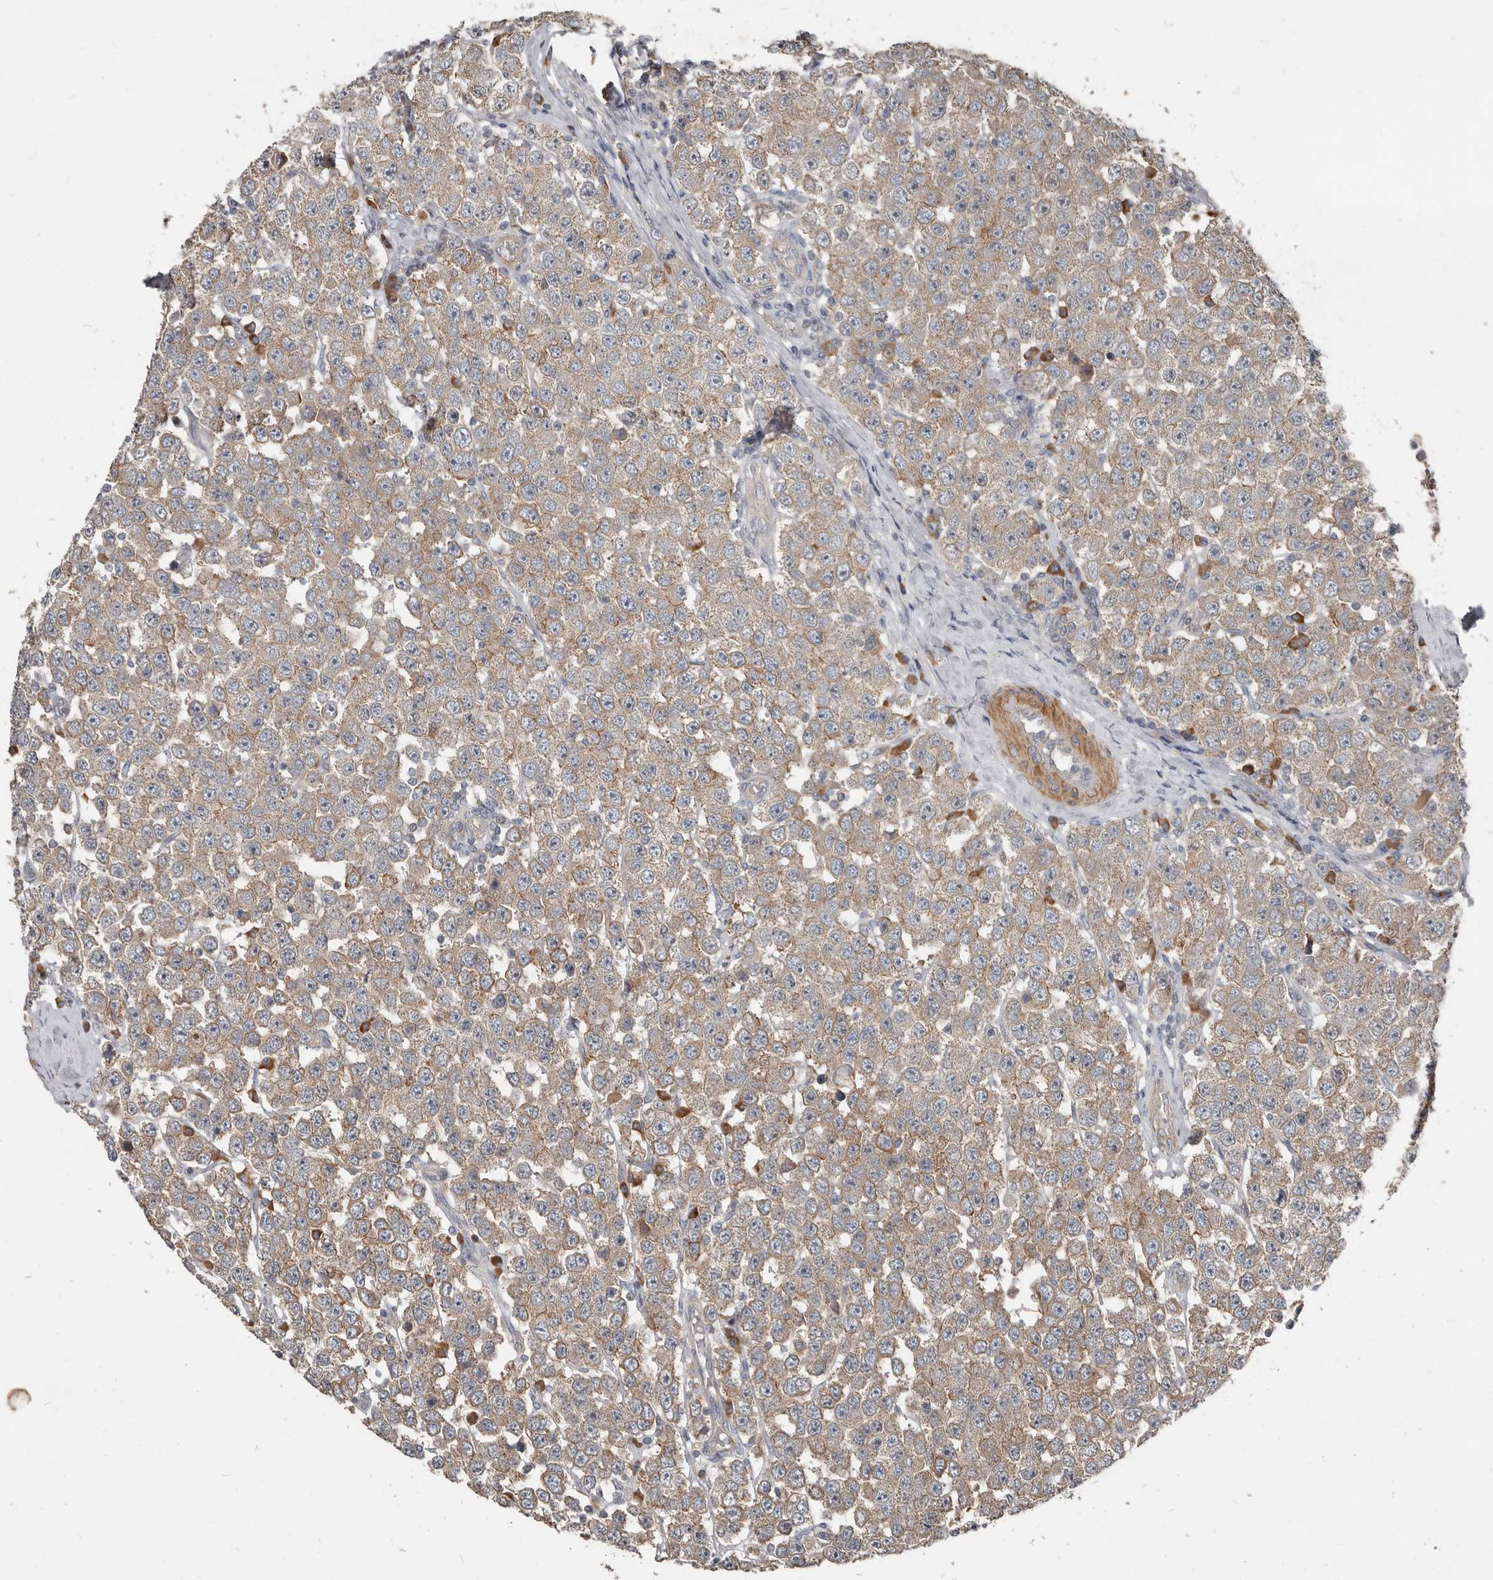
{"staining": {"intensity": "moderate", "quantity": ">75%", "location": "cytoplasmic/membranous"}, "tissue": "testis cancer", "cell_type": "Tumor cells", "image_type": "cancer", "snomed": [{"axis": "morphology", "description": "Seminoma, NOS"}, {"axis": "topography", "description": "Testis"}], "caption": "Testis seminoma stained with a brown dye displays moderate cytoplasmic/membranous positive positivity in approximately >75% of tumor cells.", "gene": "AKNAD1", "patient": {"sex": "male", "age": 28}}